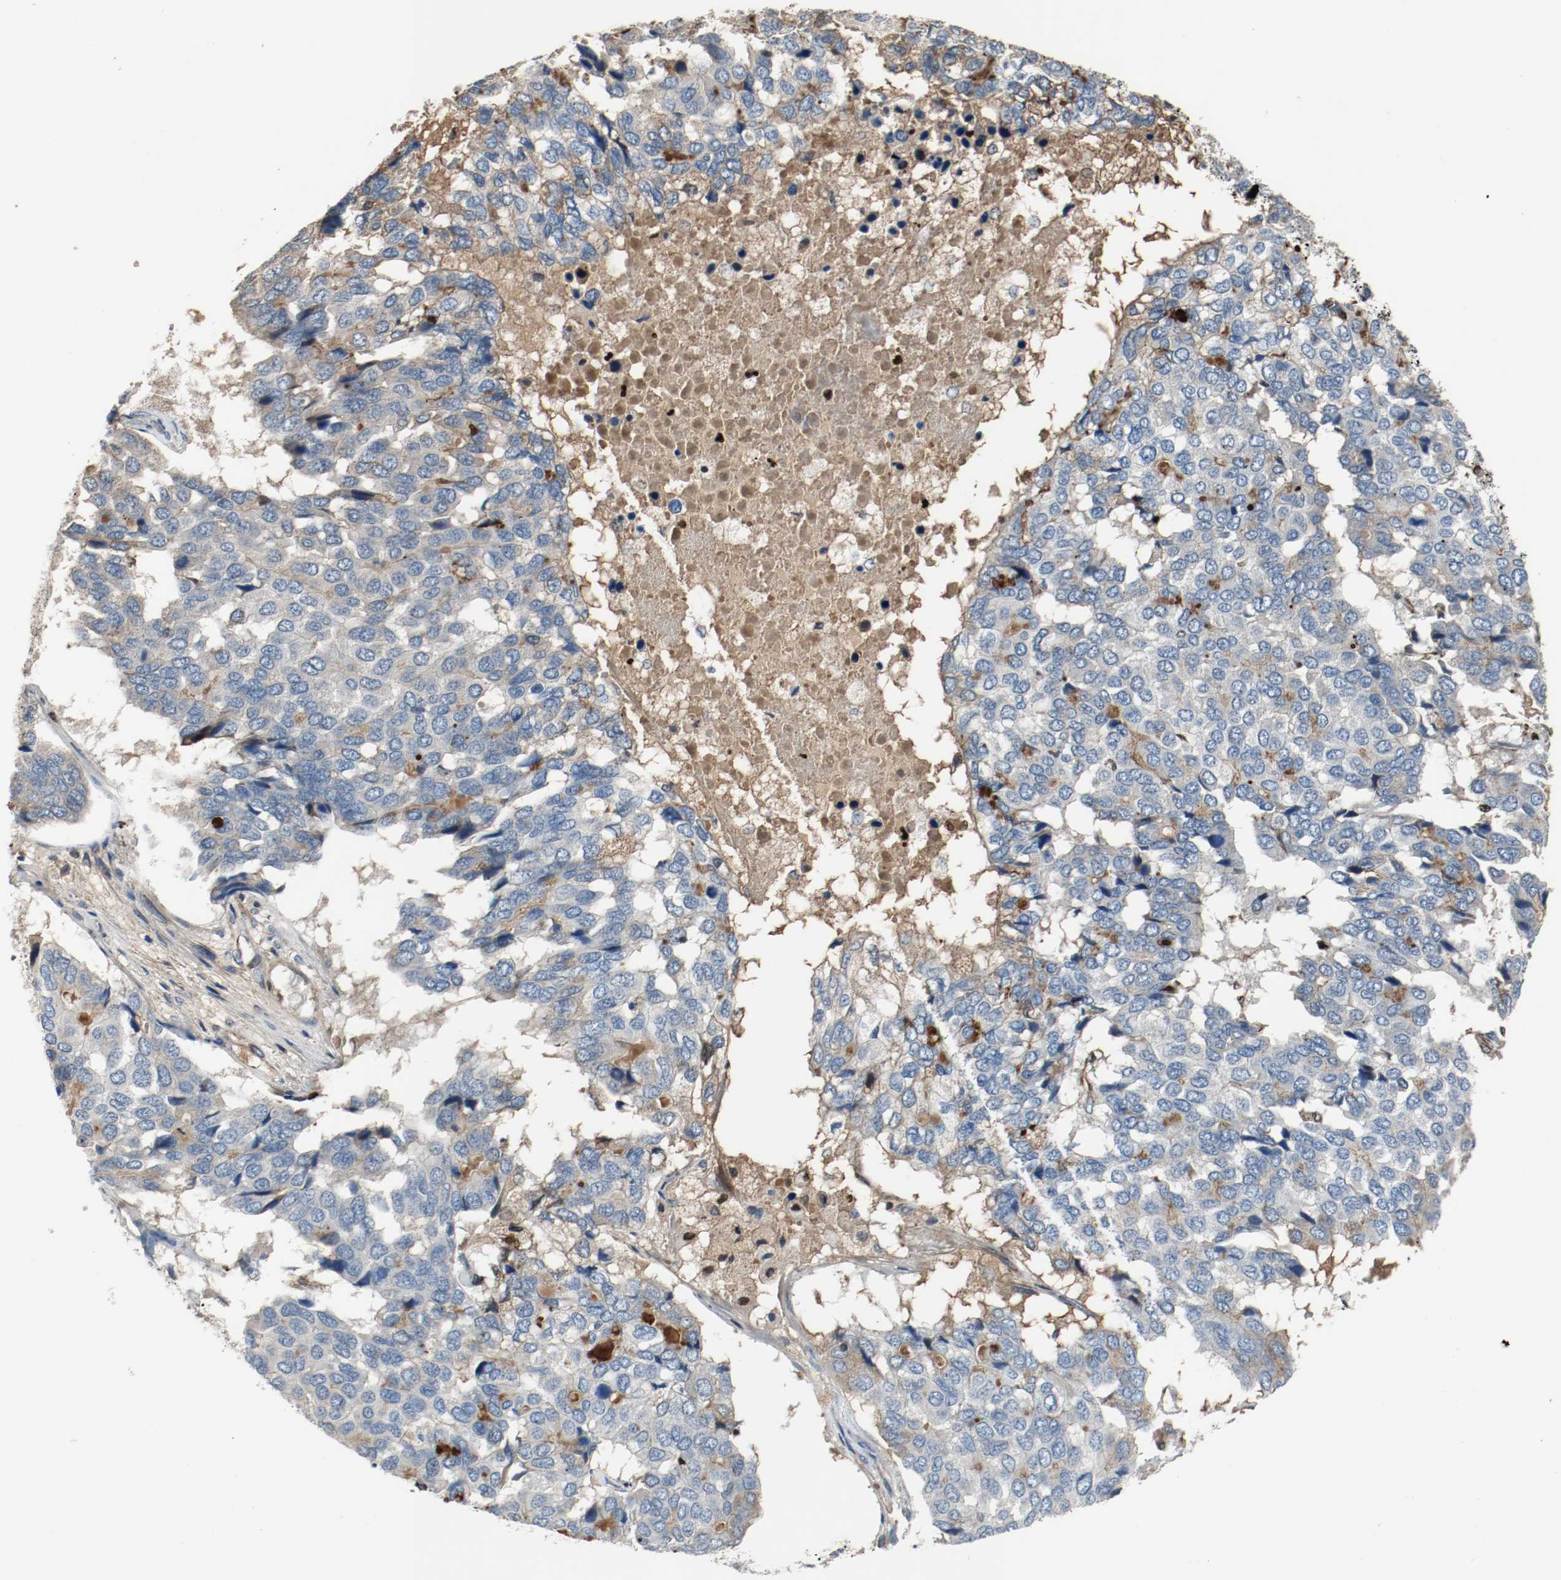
{"staining": {"intensity": "negative", "quantity": "none", "location": "none"}, "tissue": "pancreatic cancer", "cell_type": "Tumor cells", "image_type": "cancer", "snomed": [{"axis": "morphology", "description": "Adenocarcinoma, NOS"}, {"axis": "topography", "description": "Pancreas"}], "caption": "Tumor cells show no significant protein expression in pancreatic adenocarcinoma. (Immunohistochemistry (ihc), brightfield microscopy, high magnification).", "gene": "BLK", "patient": {"sex": "male", "age": 50}}